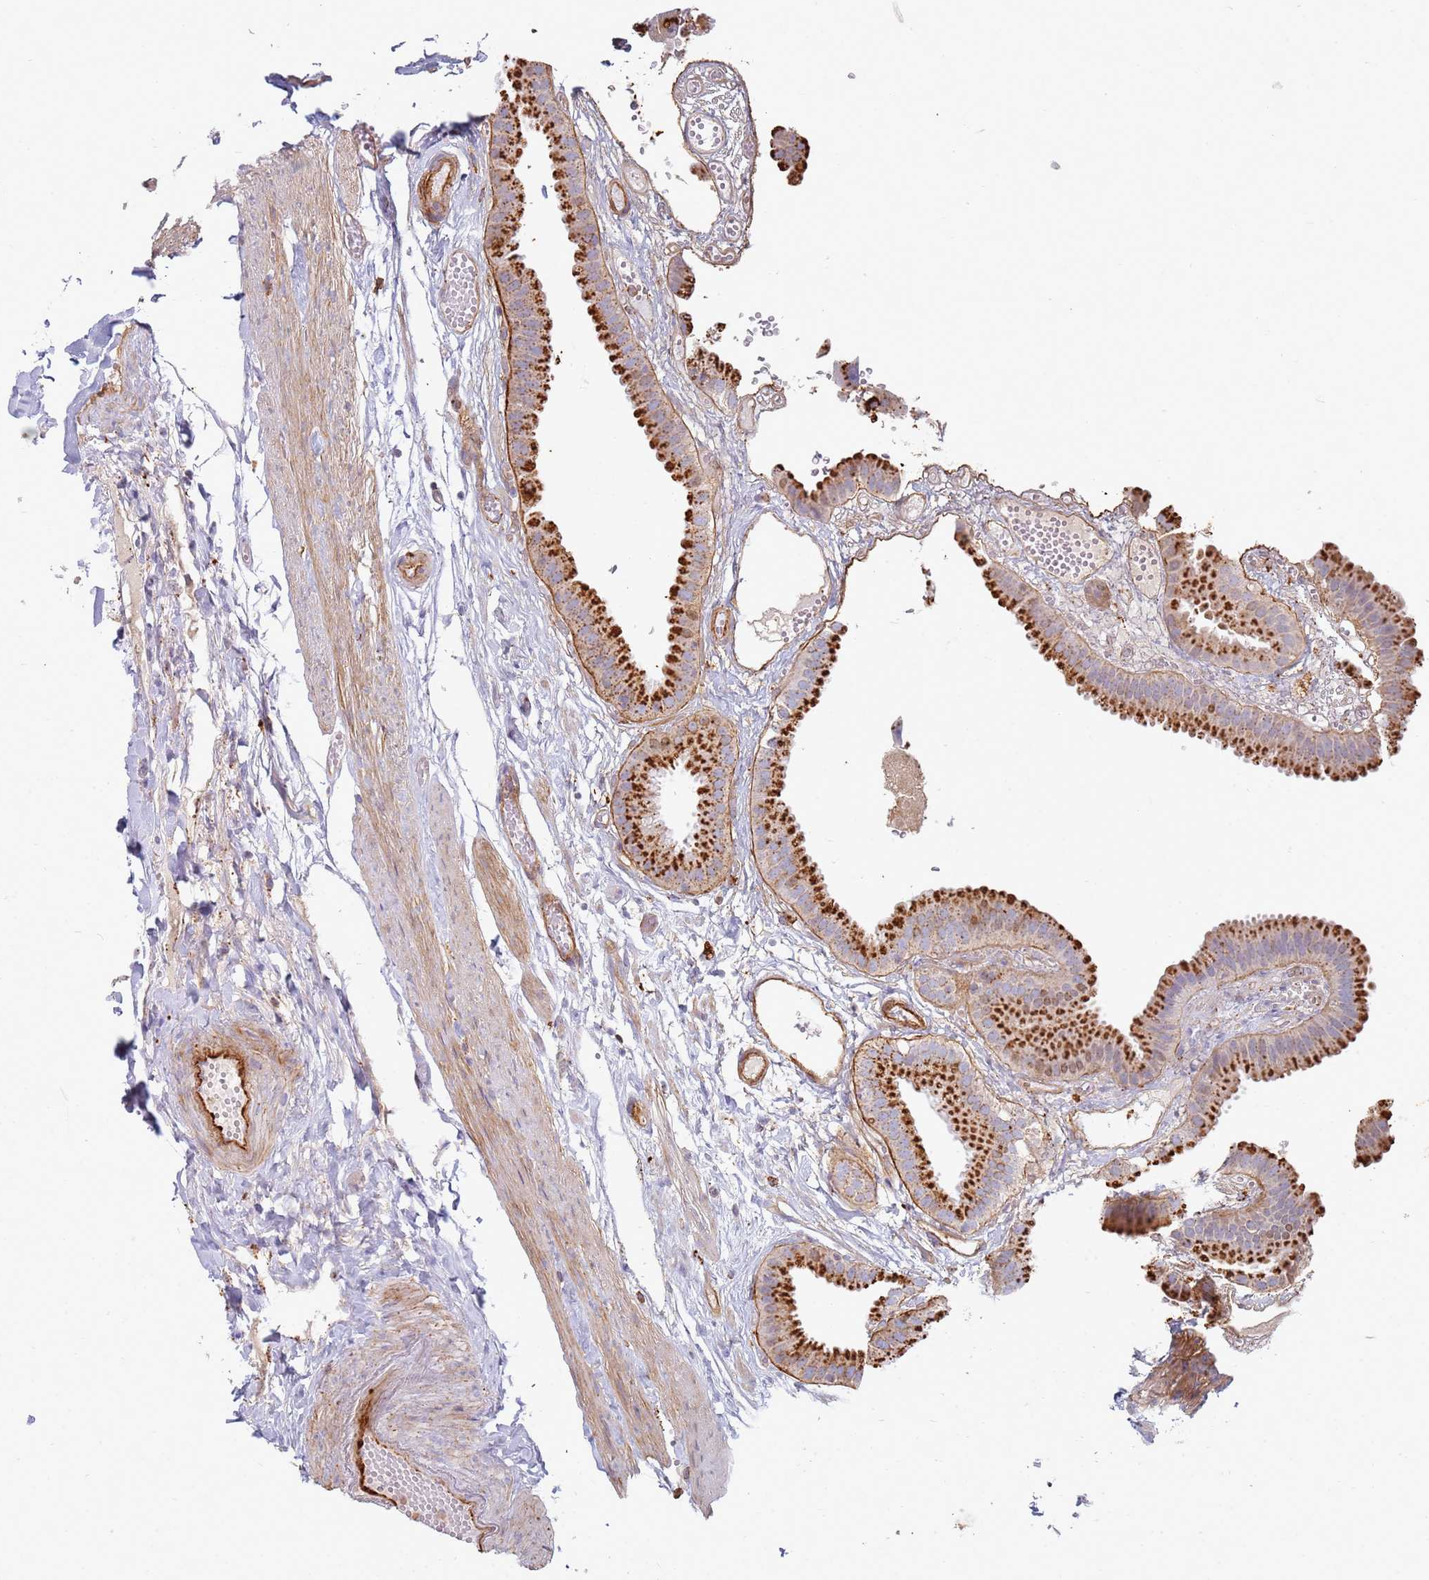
{"staining": {"intensity": "strong", "quantity": ">75%", "location": "cytoplasmic/membranous"}, "tissue": "gallbladder", "cell_type": "Glandular cells", "image_type": "normal", "snomed": [{"axis": "morphology", "description": "Normal tissue, NOS"}, {"axis": "topography", "description": "Gallbladder"}], "caption": "A brown stain labels strong cytoplasmic/membranous expression of a protein in glandular cells of benign human gallbladder. (Brightfield microscopy of DAB IHC at high magnification).", "gene": "TMEM229B", "patient": {"sex": "female", "age": 61}}